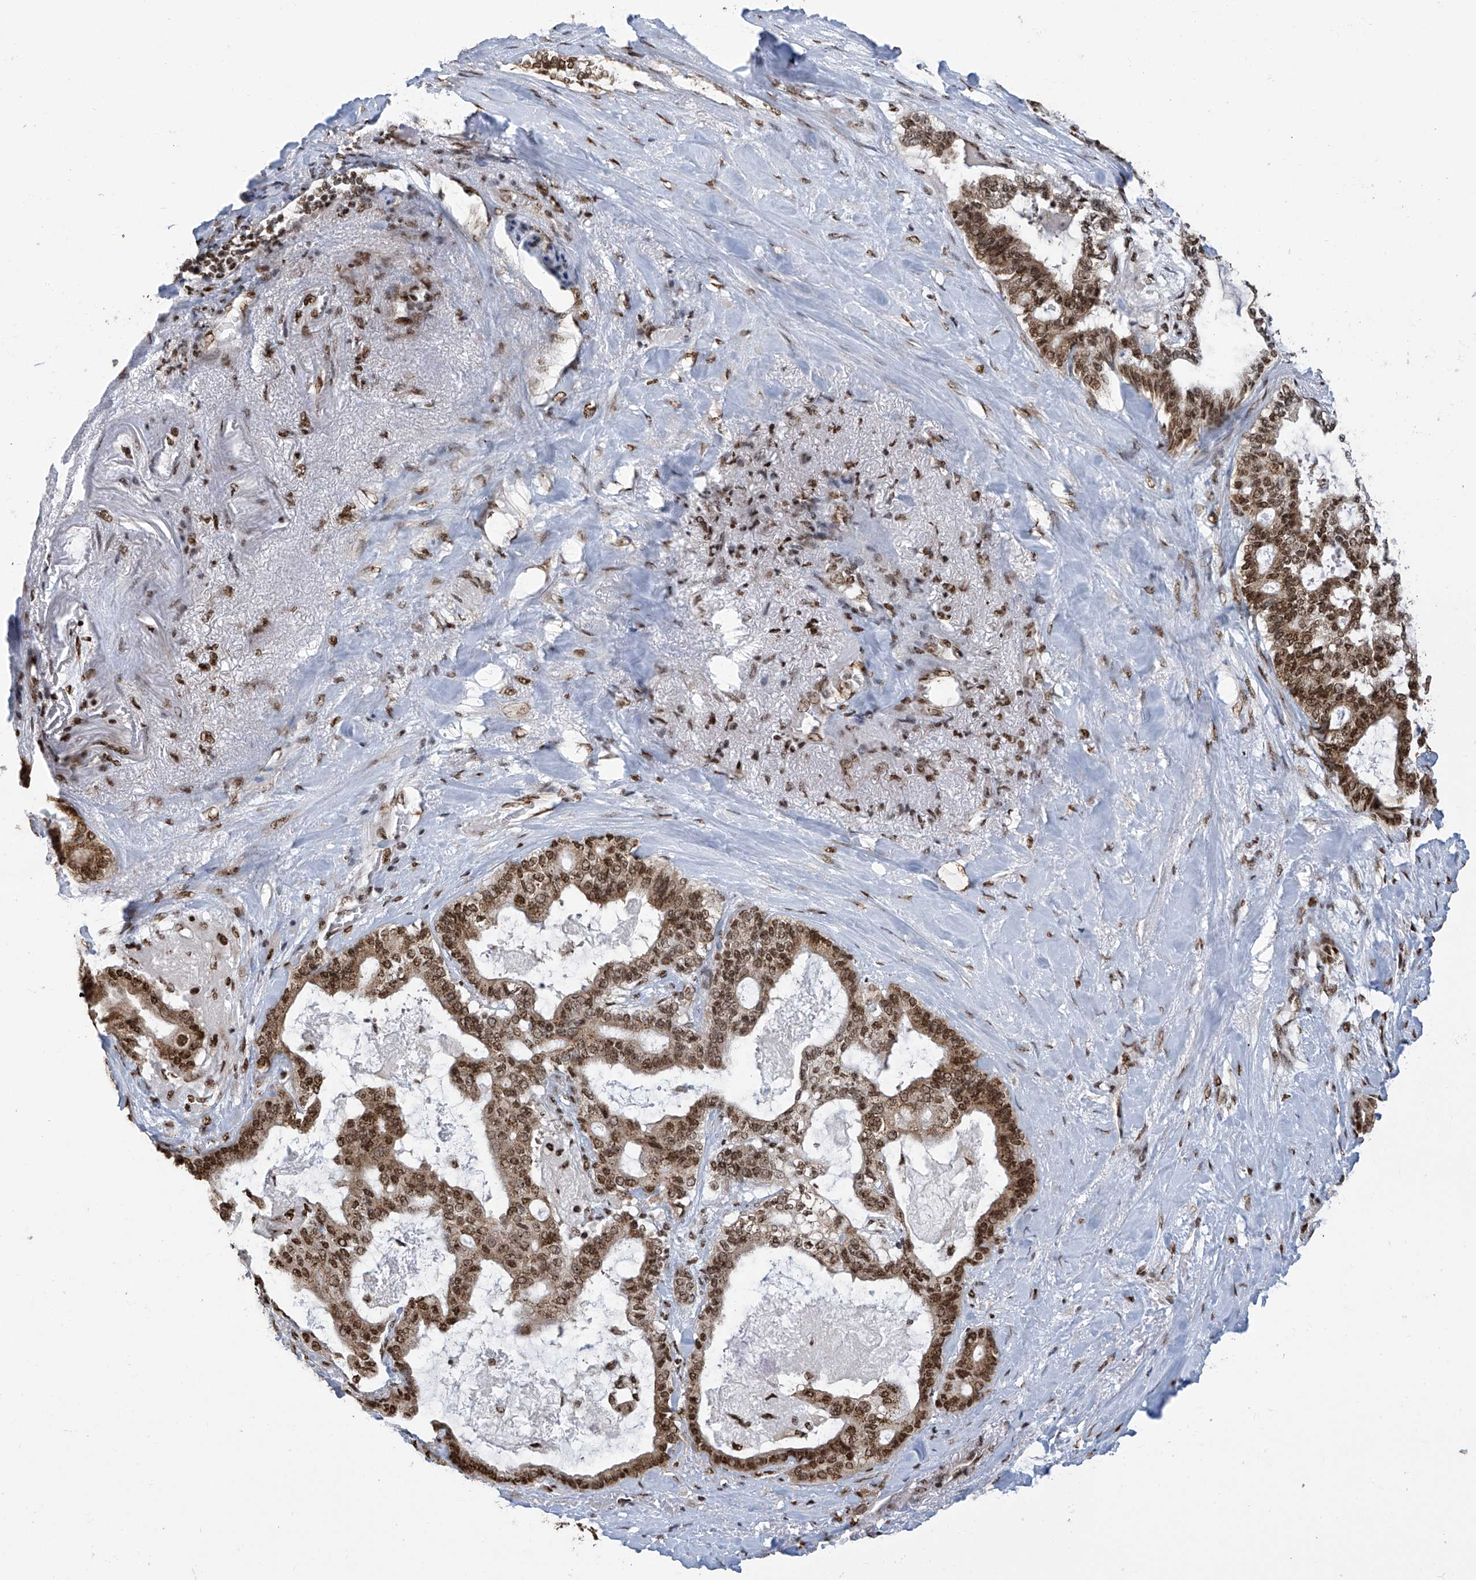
{"staining": {"intensity": "strong", "quantity": ">75%", "location": "cytoplasmic/membranous,nuclear"}, "tissue": "pancreatic cancer", "cell_type": "Tumor cells", "image_type": "cancer", "snomed": [{"axis": "morphology", "description": "Adenocarcinoma, NOS"}, {"axis": "topography", "description": "Pancreas"}], "caption": "Immunohistochemical staining of pancreatic cancer exhibits high levels of strong cytoplasmic/membranous and nuclear positivity in approximately >75% of tumor cells.", "gene": "APLF", "patient": {"sex": "male", "age": 63}}